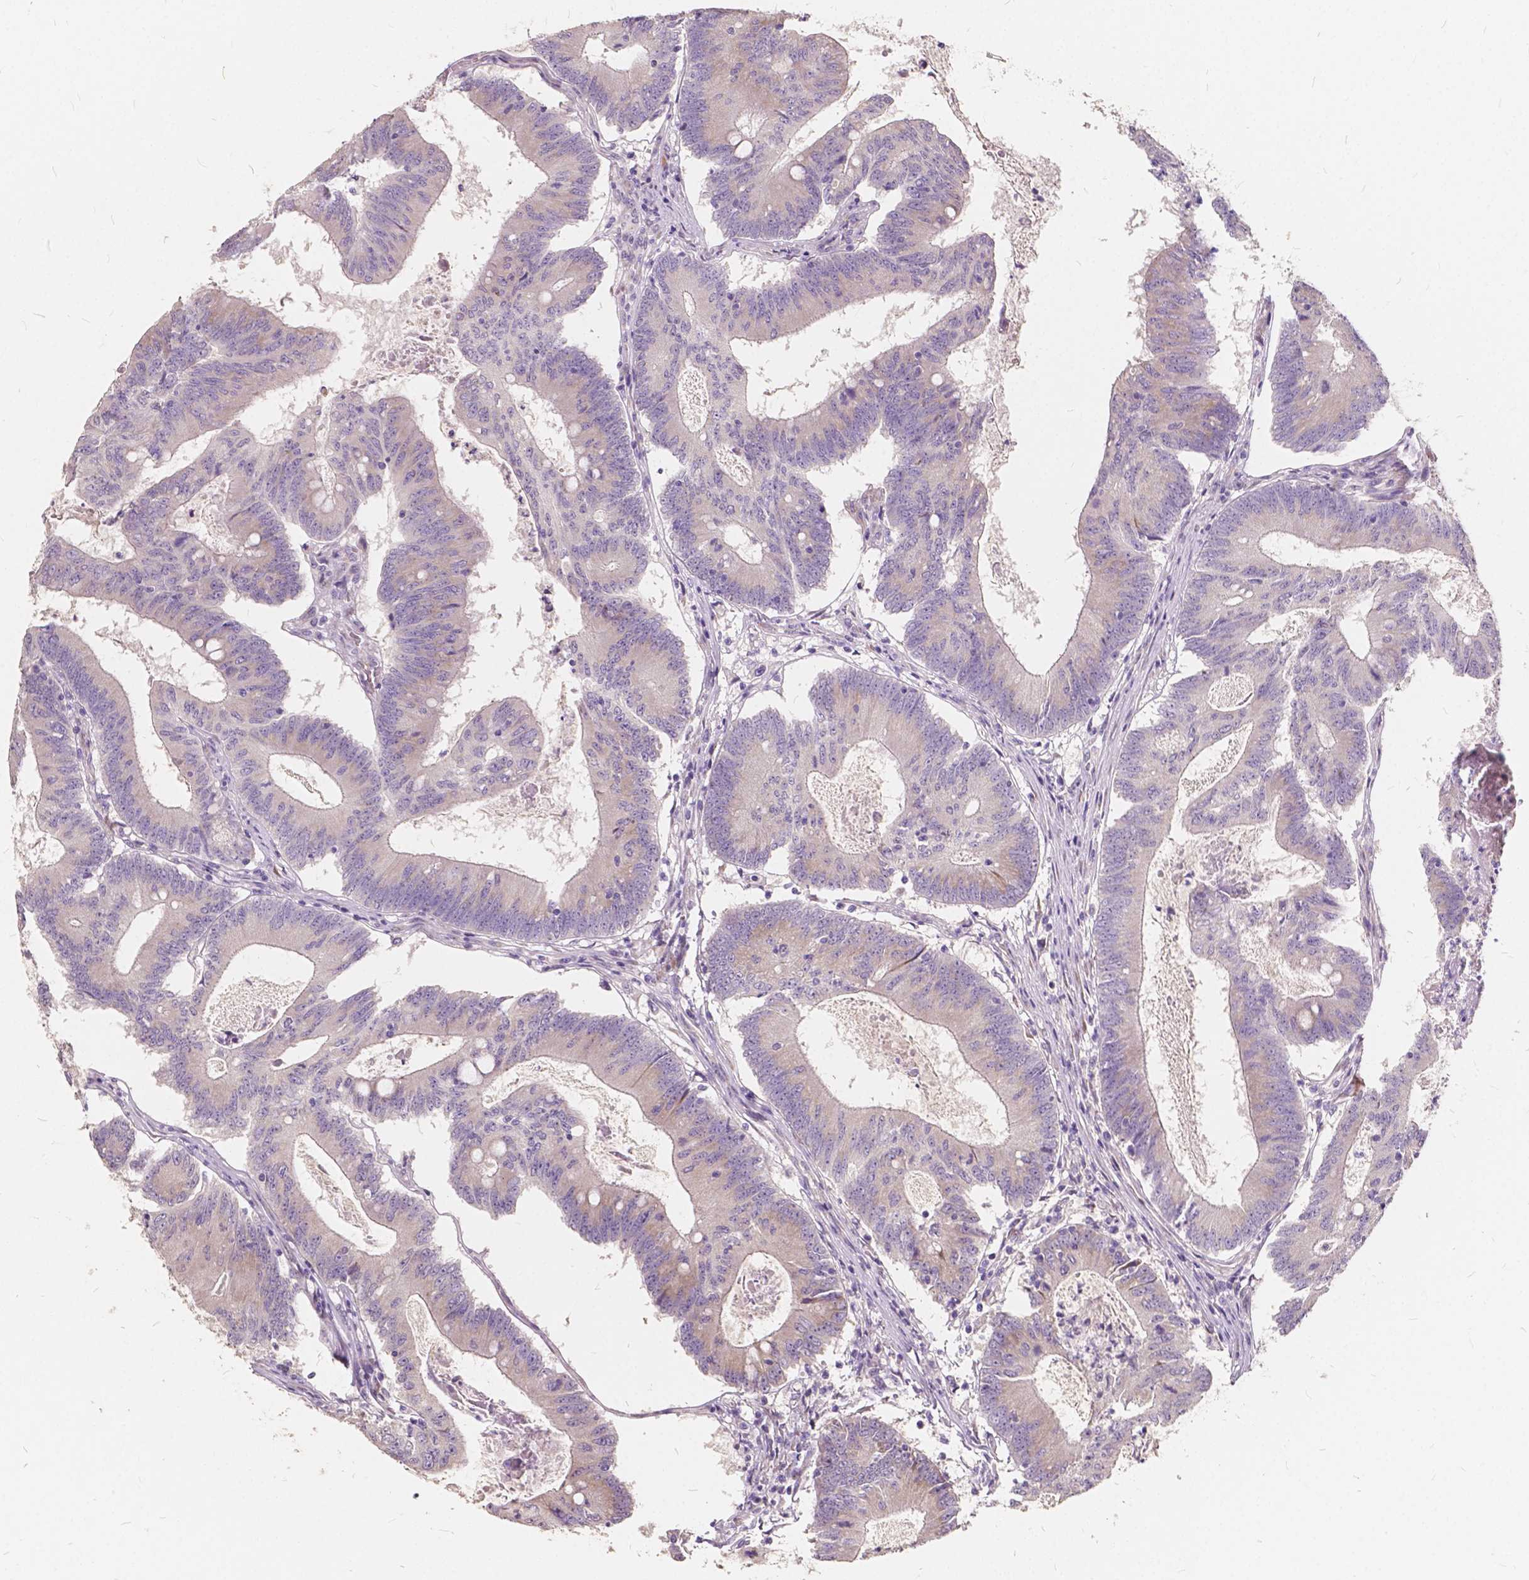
{"staining": {"intensity": "negative", "quantity": "none", "location": "none"}, "tissue": "colorectal cancer", "cell_type": "Tumor cells", "image_type": "cancer", "snomed": [{"axis": "morphology", "description": "Adenocarcinoma, NOS"}, {"axis": "topography", "description": "Colon"}], "caption": "Image shows no significant protein positivity in tumor cells of adenocarcinoma (colorectal).", "gene": "SLC7A8", "patient": {"sex": "female", "age": 70}}